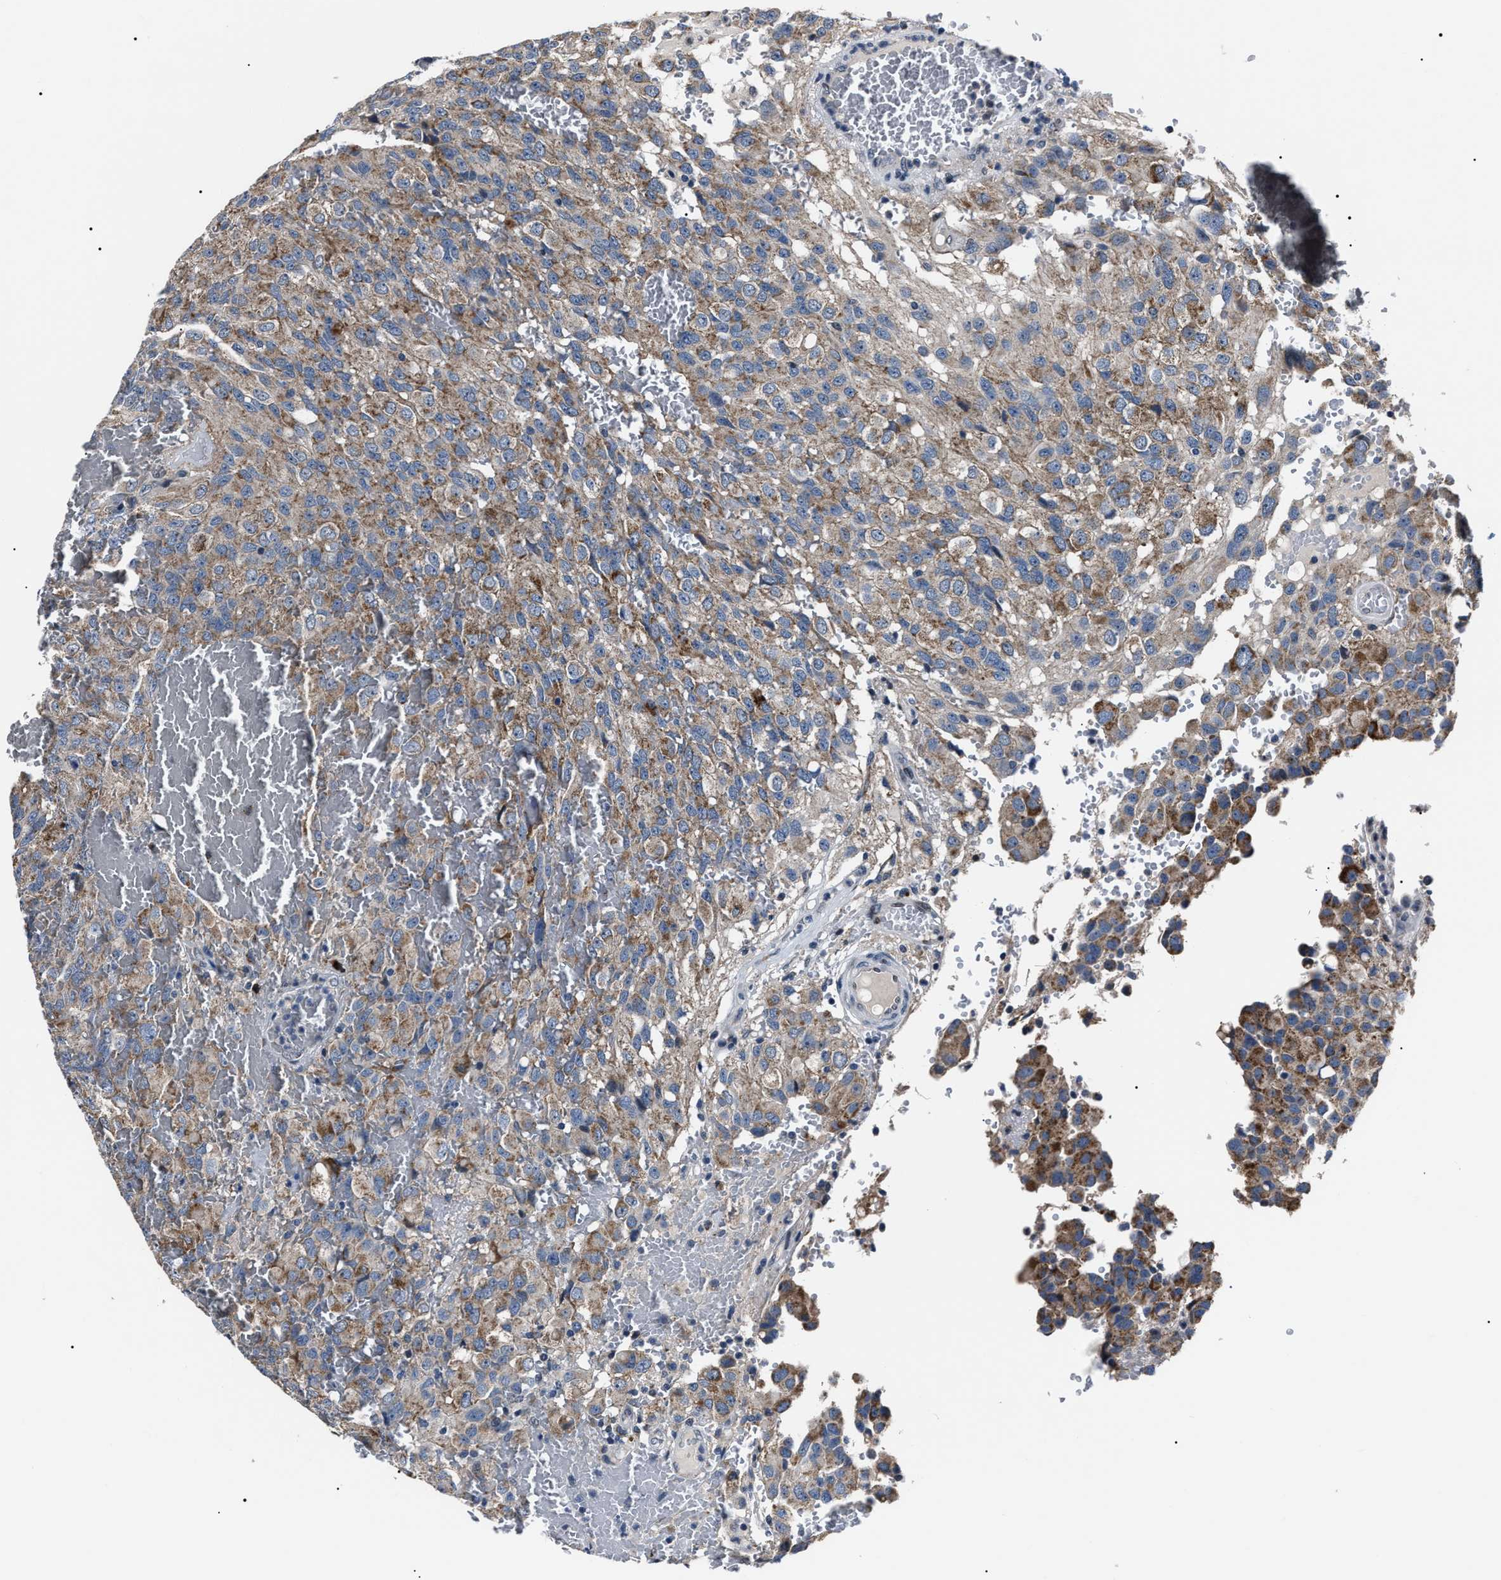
{"staining": {"intensity": "moderate", "quantity": ">75%", "location": "cytoplasmic/membranous"}, "tissue": "glioma", "cell_type": "Tumor cells", "image_type": "cancer", "snomed": [{"axis": "morphology", "description": "Glioma, malignant, High grade"}, {"axis": "topography", "description": "Brain"}], "caption": "The immunohistochemical stain shows moderate cytoplasmic/membranous expression in tumor cells of glioma tissue.", "gene": "LRRC14", "patient": {"sex": "male", "age": 32}}